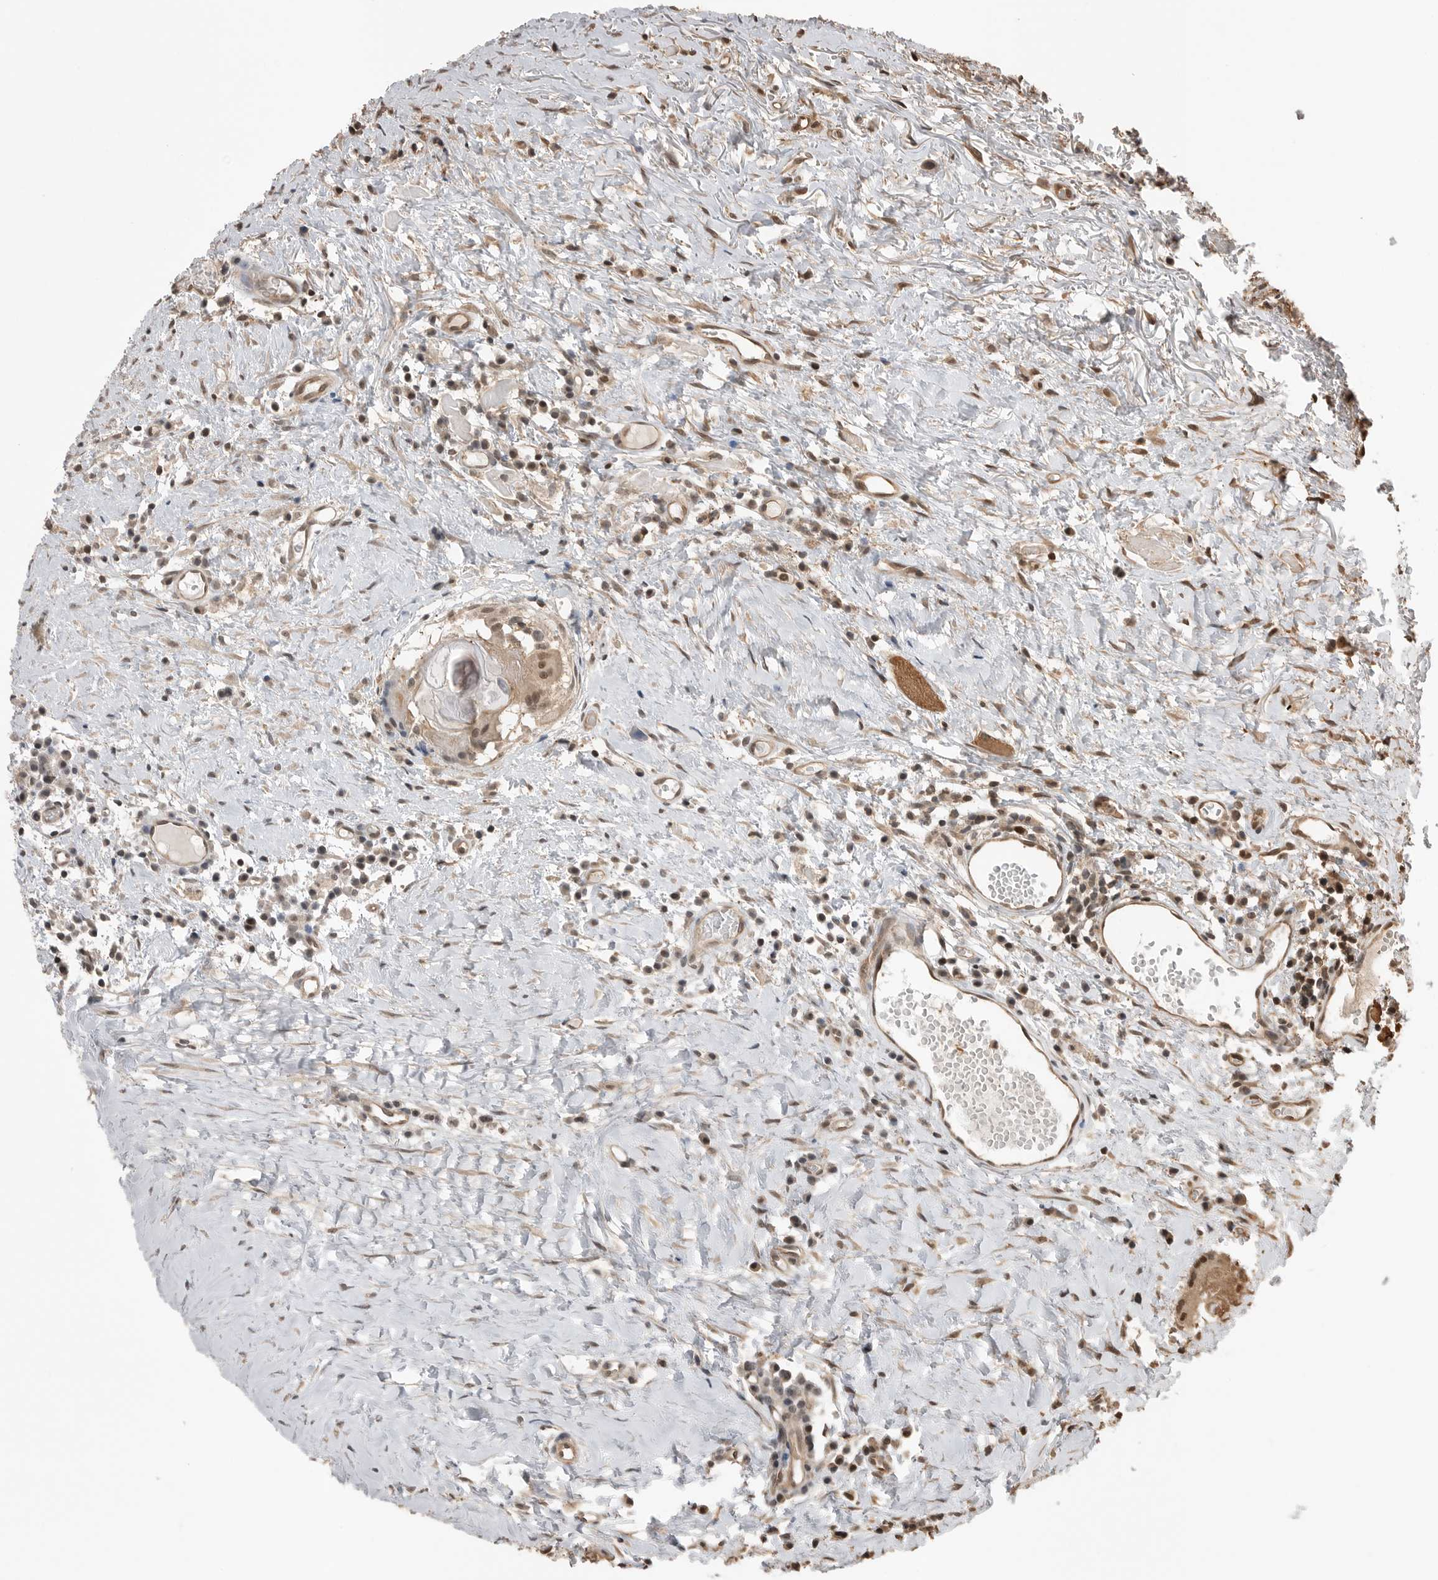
{"staining": {"intensity": "moderate", "quantity": ">75%", "location": "cytoplasmic/membranous,nuclear"}, "tissue": "oral mucosa", "cell_type": "Squamous epithelial cells", "image_type": "normal", "snomed": [{"axis": "morphology", "description": "Normal tissue, NOS"}, {"axis": "topography", "description": "Skeletal muscle"}, {"axis": "topography", "description": "Oral tissue"}, {"axis": "topography", "description": "Peripheral nerve tissue"}], "caption": "Approximately >75% of squamous epithelial cells in normal oral mucosa reveal moderate cytoplasmic/membranous,nuclear protein positivity as visualized by brown immunohistochemical staining.", "gene": "PEAK1", "patient": {"sex": "female", "age": 84}}